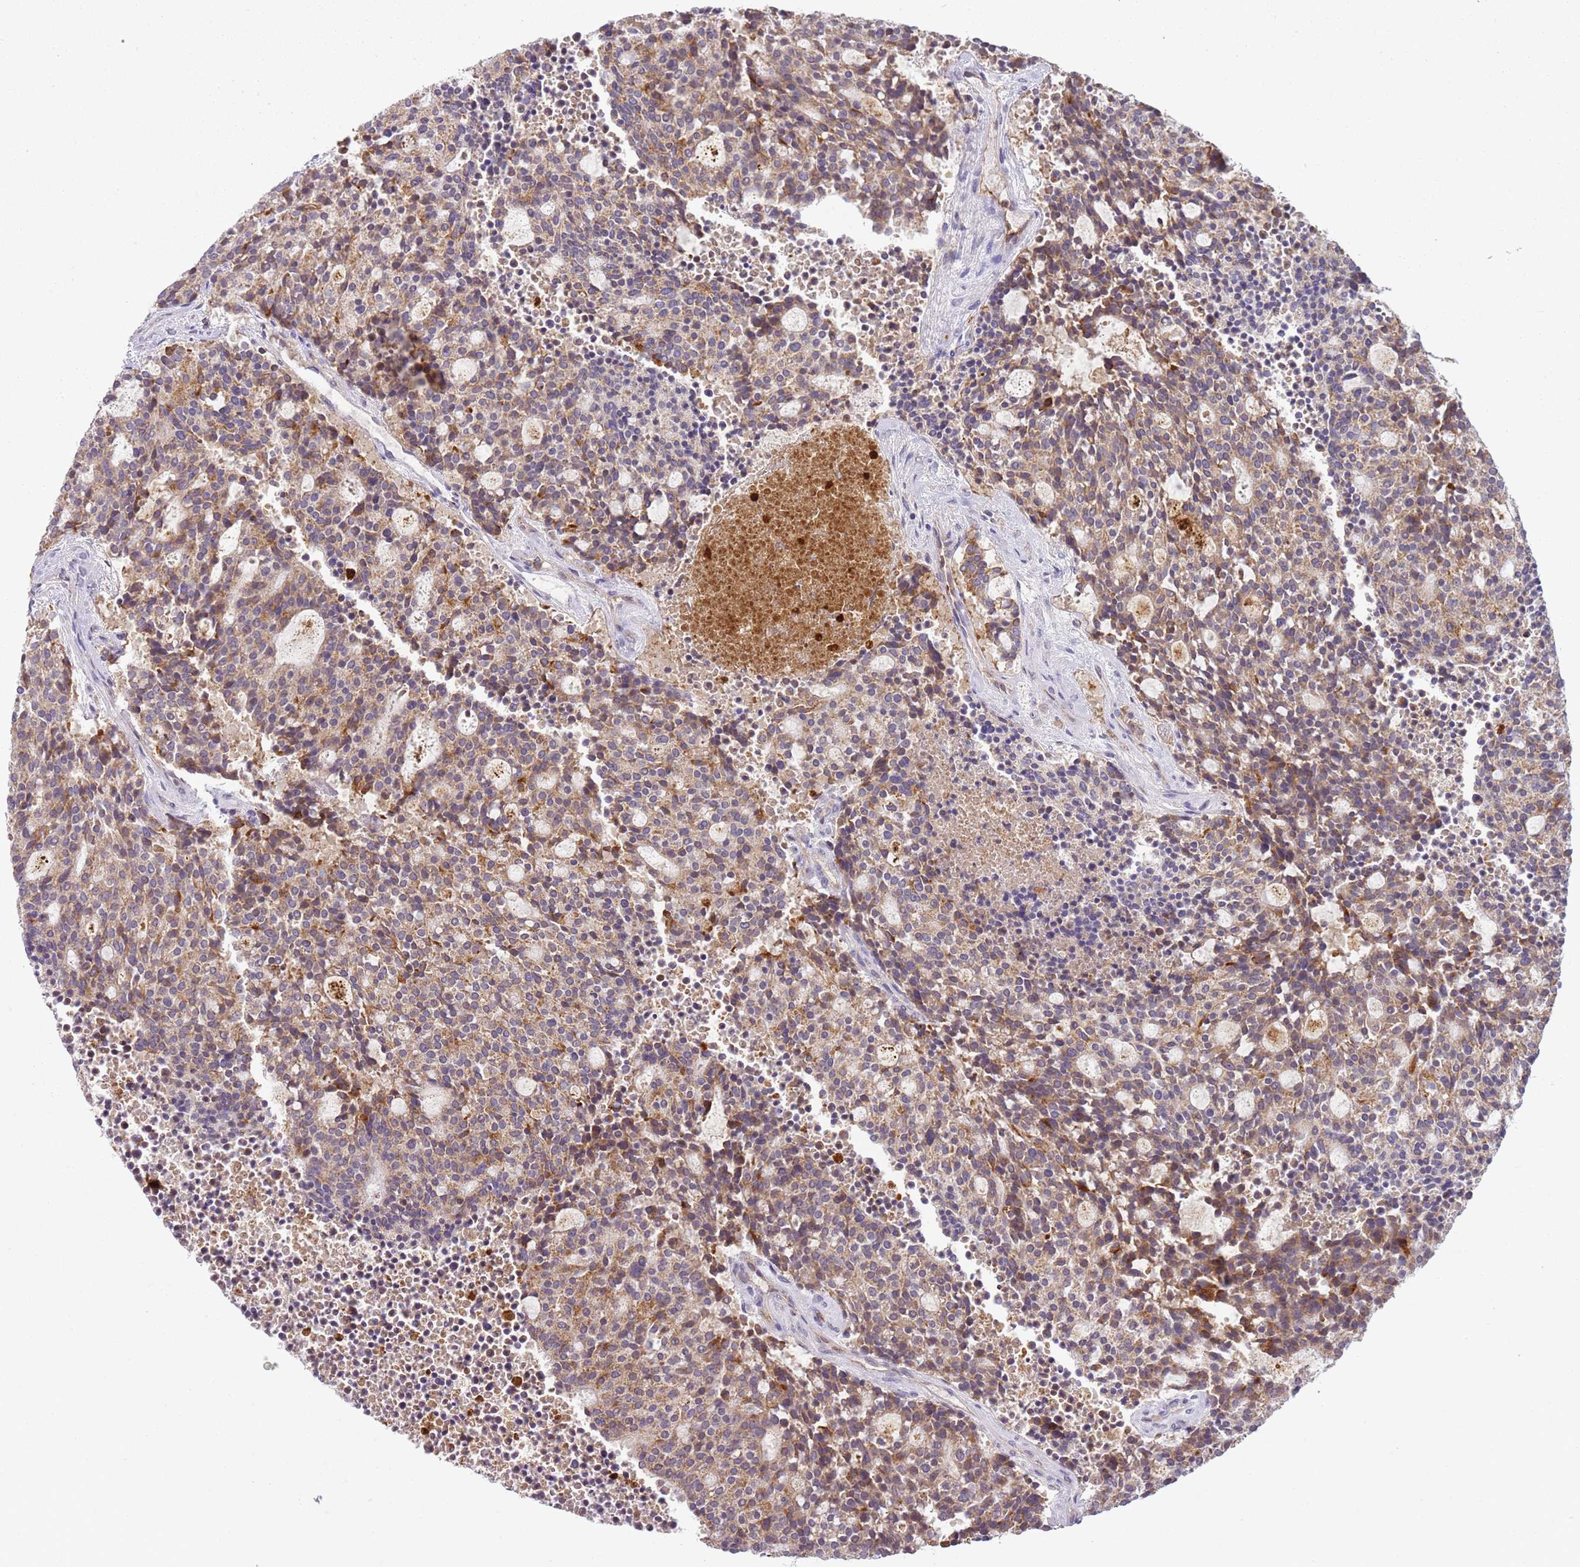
{"staining": {"intensity": "moderate", "quantity": ">75%", "location": "cytoplasmic/membranous"}, "tissue": "carcinoid", "cell_type": "Tumor cells", "image_type": "cancer", "snomed": [{"axis": "morphology", "description": "Carcinoid, malignant, NOS"}, {"axis": "topography", "description": "Pancreas"}], "caption": "Immunohistochemistry staining of carcinoid, which displays medium levels of moderate cytoplasmic/membranous expression in approximately >75% of tumor cells indicating moderate cytoplasmic/membranous protein expression. The staining was performed using DAB (brown) for protein detection and nuclei were counterstained in hematoxylin (blue).", "gene": "SKOR2", "patient": {"sex": "female", "age": 54}}